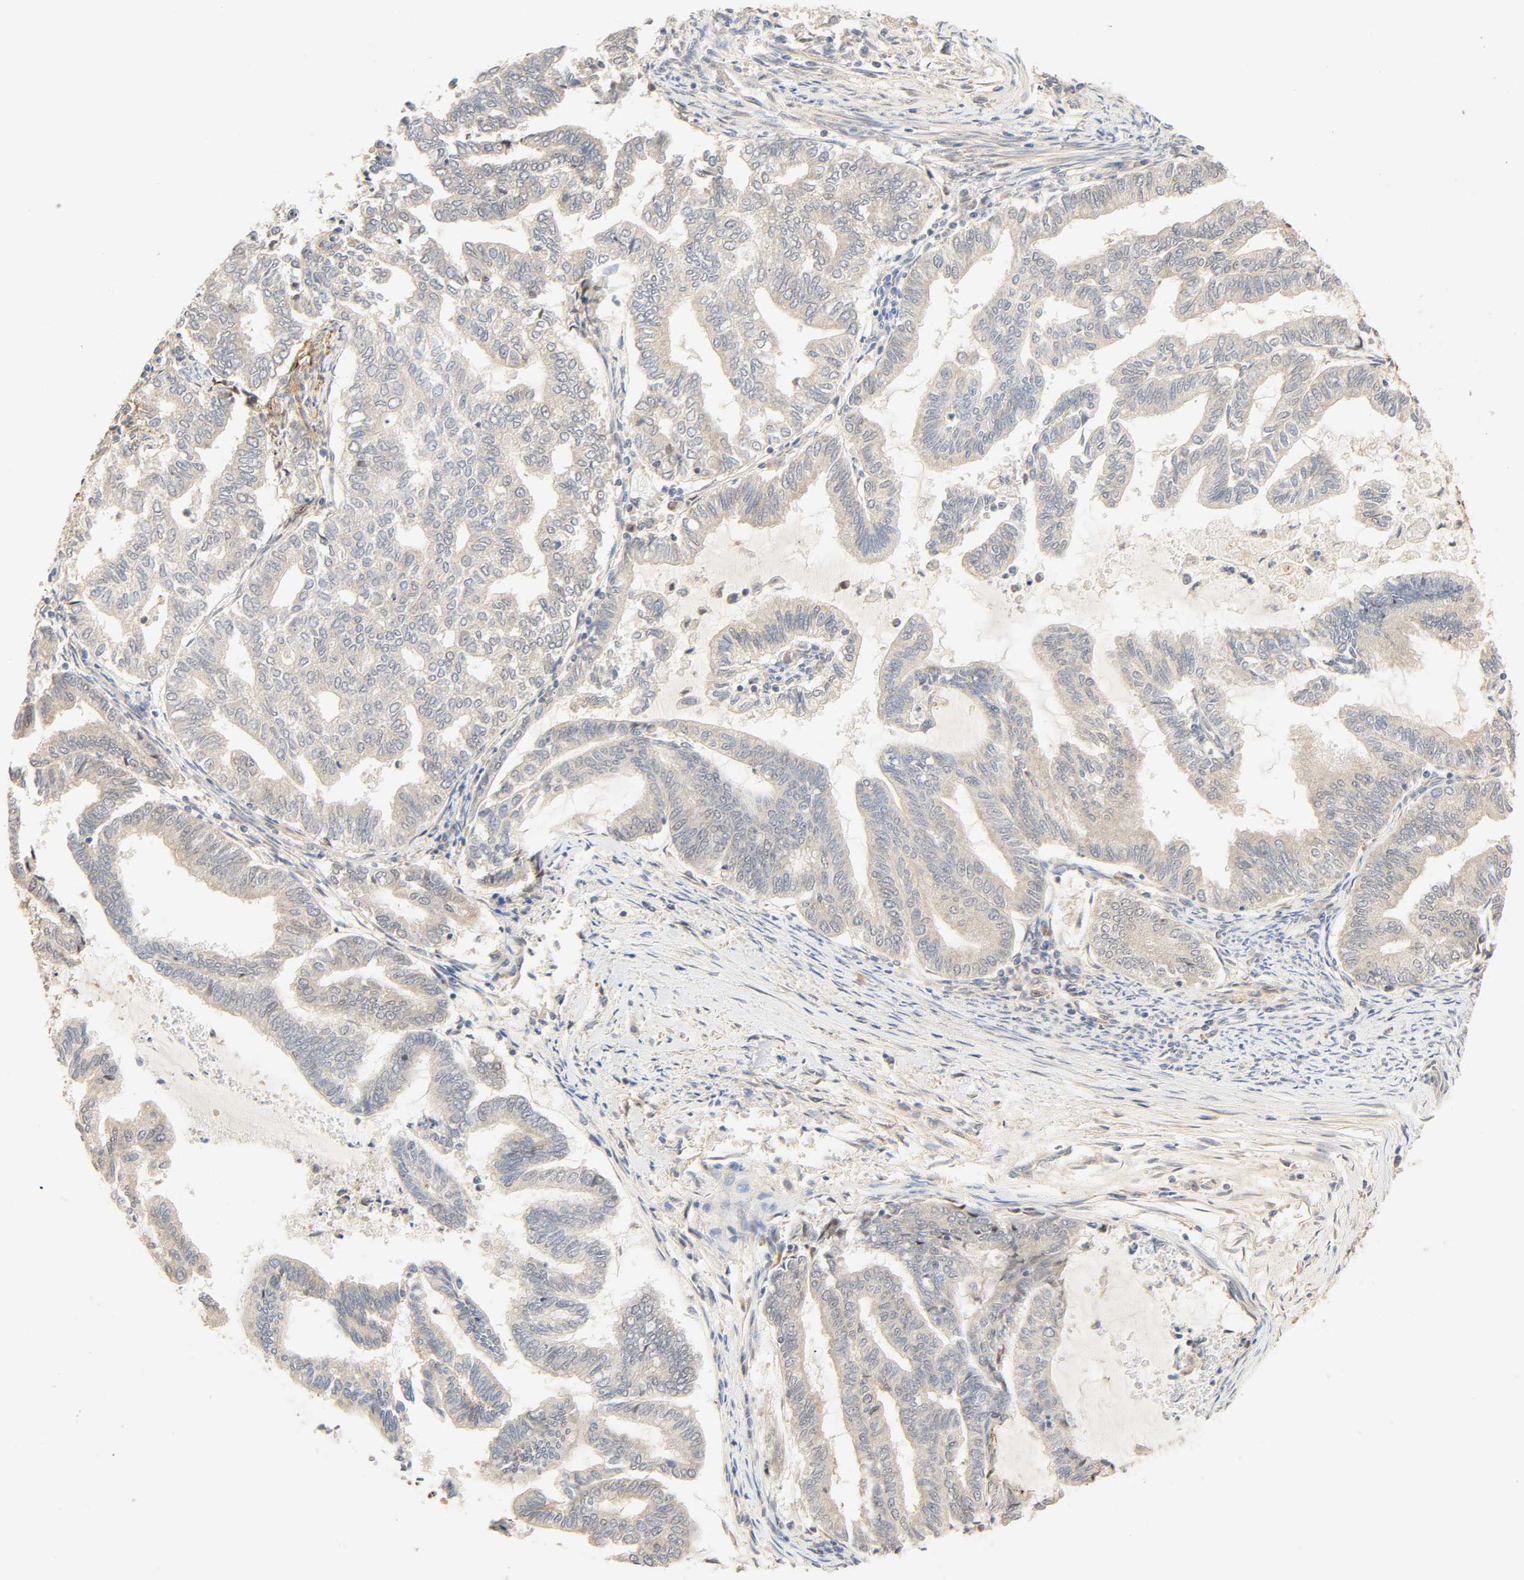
{"staining": {"intensity": "weak", "quantity": "25%-75%", "location": "cytoplasmic/membranous"}, "tissue": "endometrial cancer", "cell_type": "Tumor cells", "image_type": "cancer", "snomed": [{"axis": "morphology", "description": "Adenocarcinoma, NOS"}, {"axis": "topography", "description": "Endometrium"}], "caption": "Endometrial adenocarcinoma stained with a brown dye displays weak cytoplasmic/membranous positive positivity in approximately 25%-75% of tumor cells.", "gene": "CACNA1G", "patient": {"sex": "female", "age": 79}}